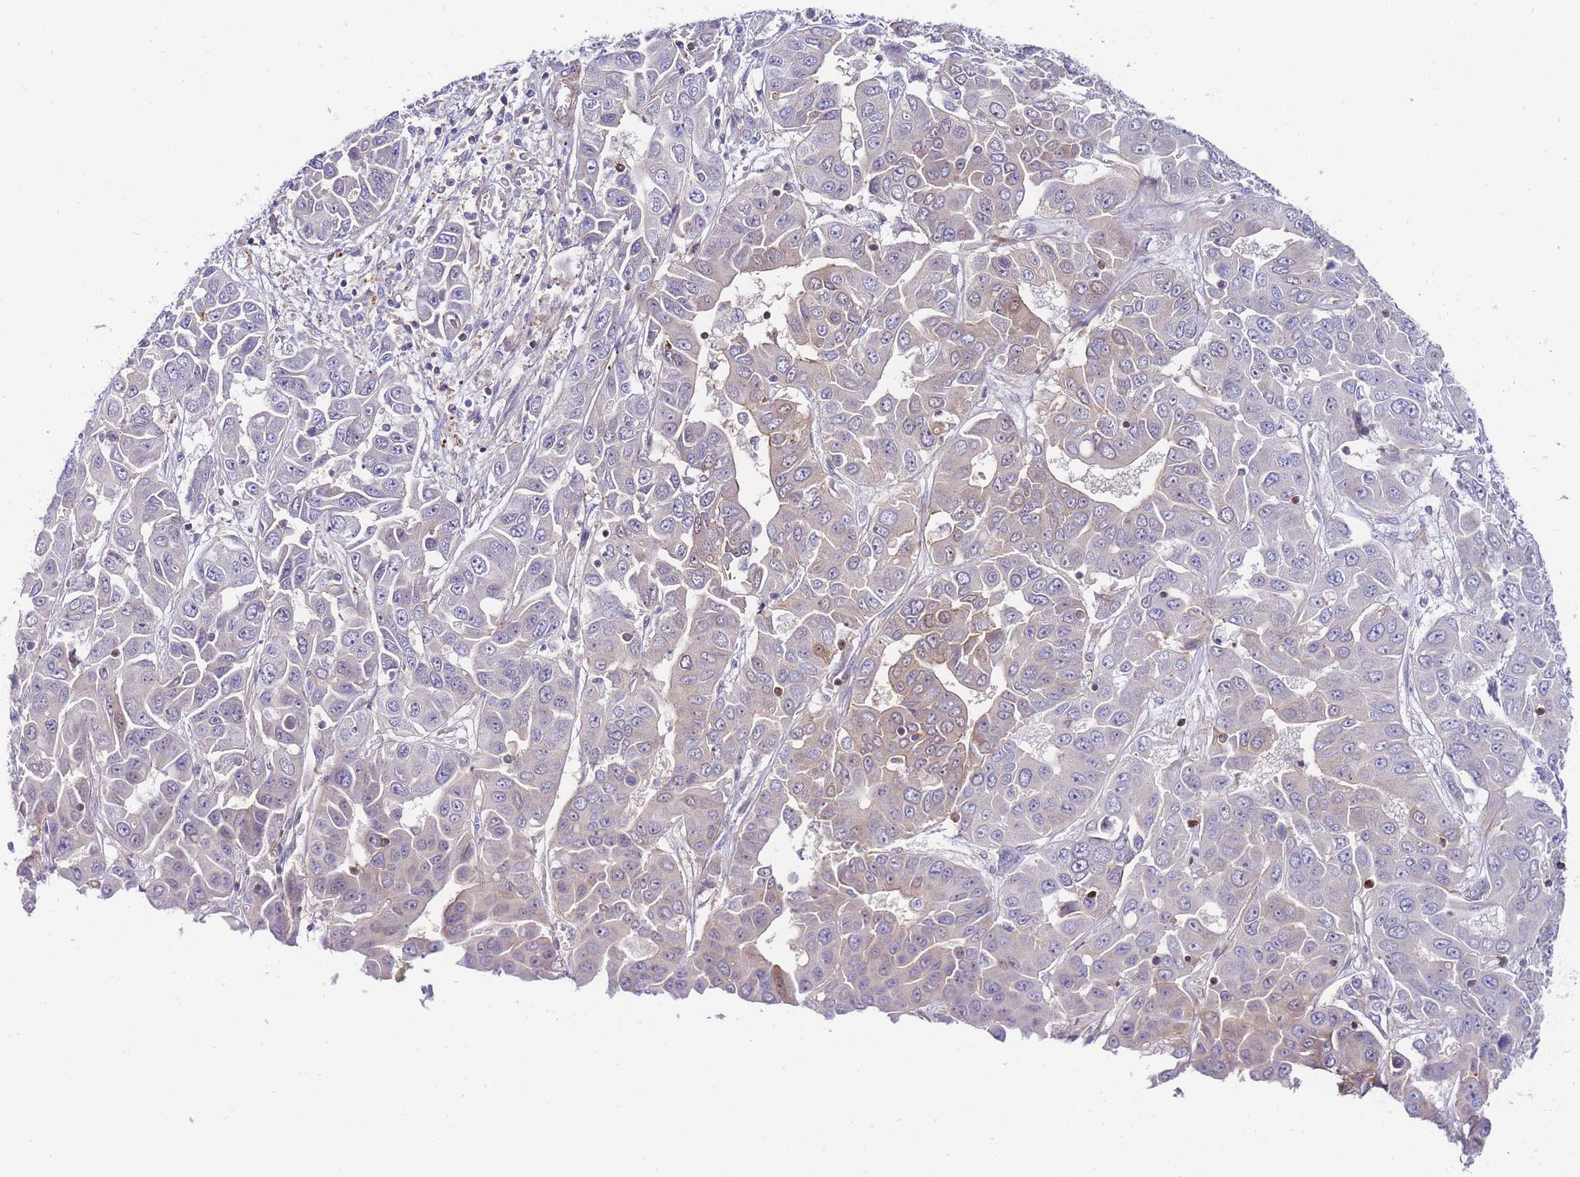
{"staining": {"intensity": "weak", "quantity": "25%-75%", "location": "cytoplasmic/membranous"}, "tissue": "liver cancer", "cell_type": "Tumor cells", "image_type": "cancer", "snomed": [{"axis": "morphology", "description": "Cholangiocarcinoma"}, {"axis": "topography", "description": "Liver"}], "caption": "A histopathology image showing weak cytoplasmic/membranous positivity in about 25%-75% of tumor cells in liver cancer, as visualized by brown immunohistochemical staining.", "gene": "FBN3", "patient": {"sex": "female", "age": 52}}